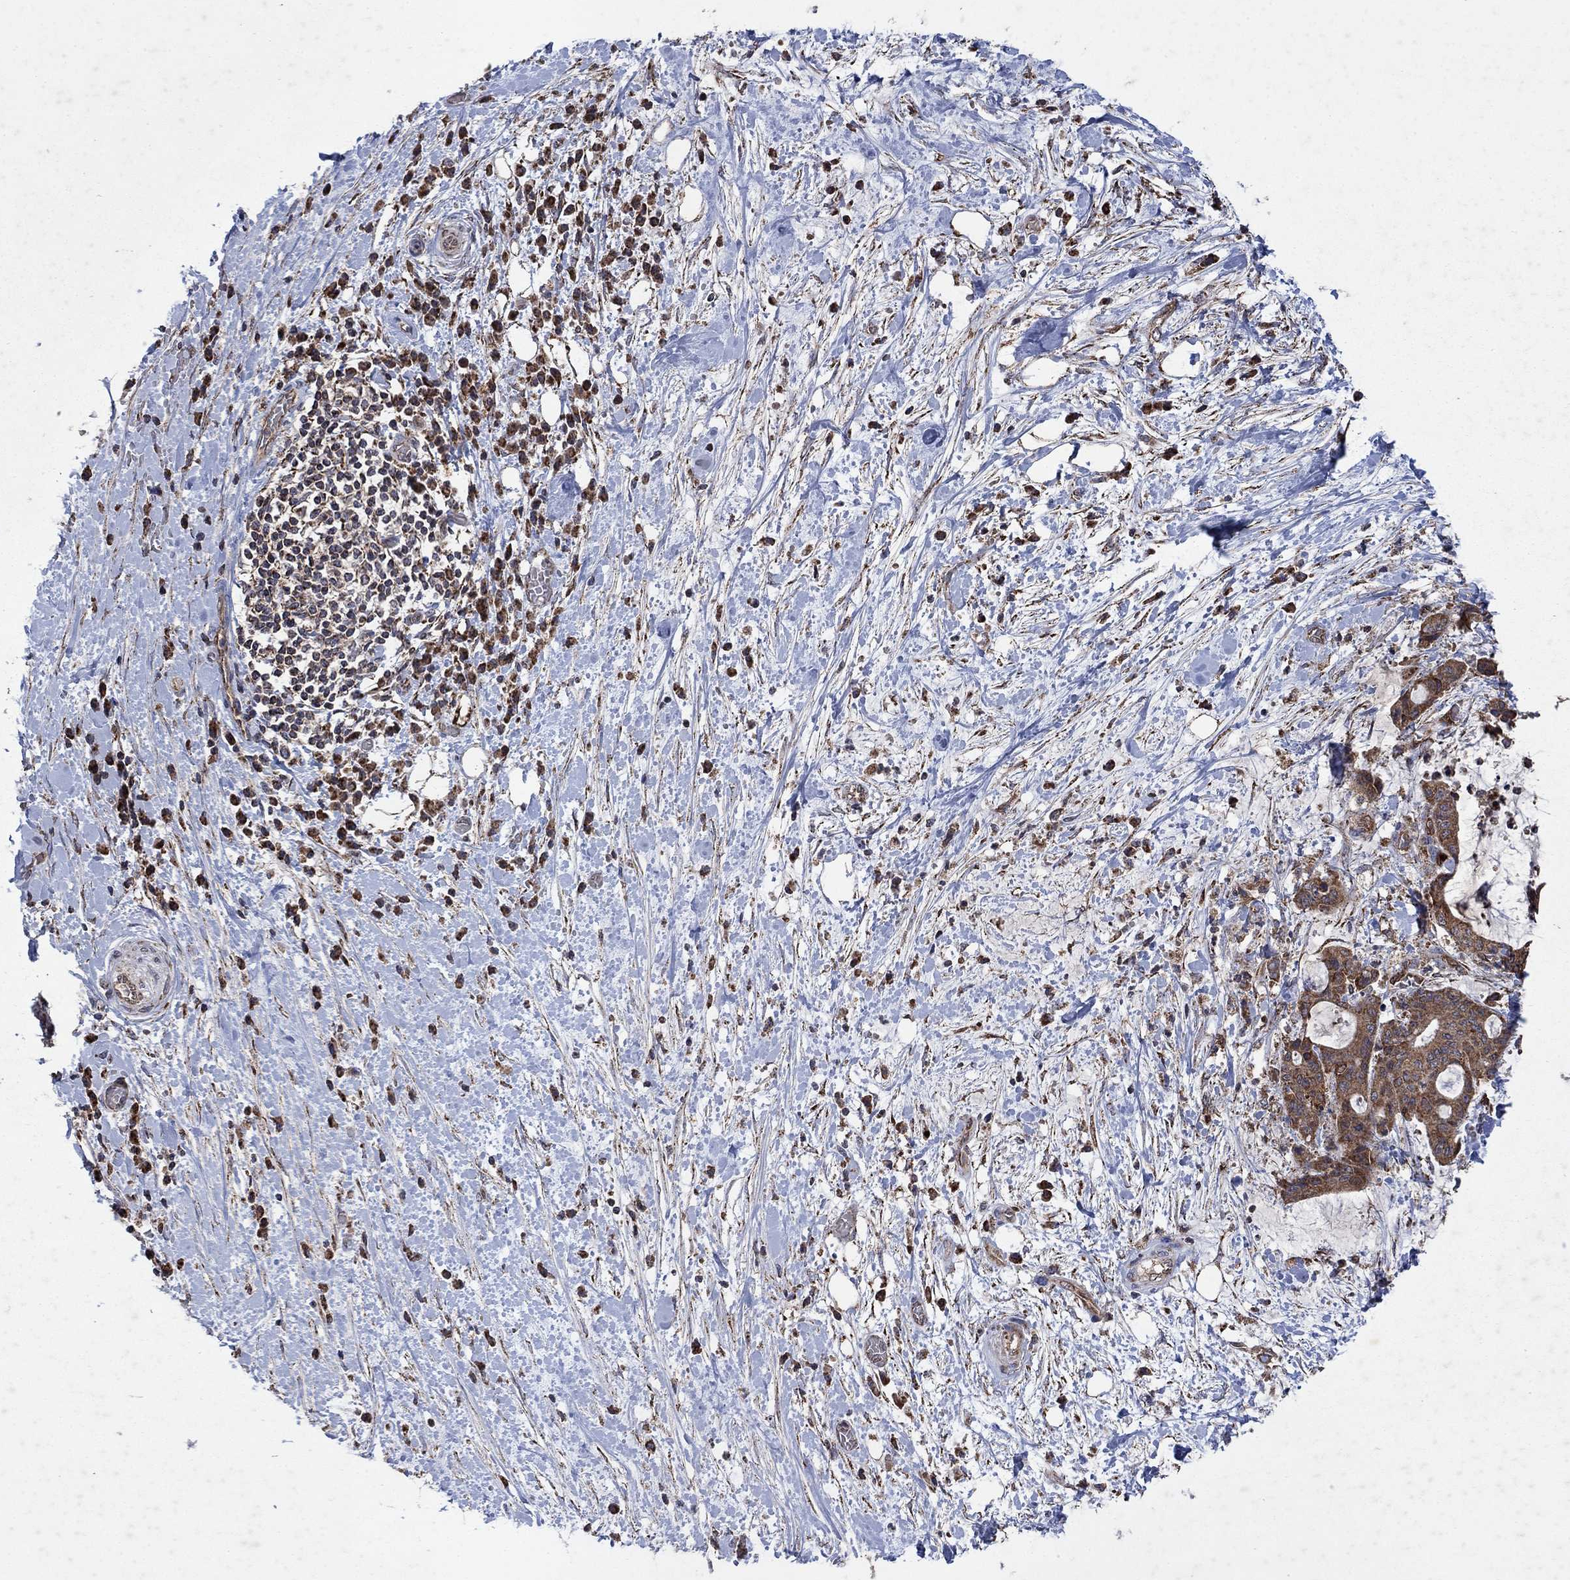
{"staining": {"intensity": "moderate", "quantity": ">75%", "location": "cytoplasmic/membranous"}, "tissue": "liver cancer", "cell_type": "Tumor cells", "image_type": "cancer", "snomed": [{"axis": "morphology", "description": "Cholangiocarcinoma"}, {"axis": "topography", "description": "Liver"}], "caption": "Human liver cholangiocarcinoma stained with a protein marker displays moderate staining in tumor cells.", "gene": "DPH1", "patient": {"sex": "female", "age": 73}}